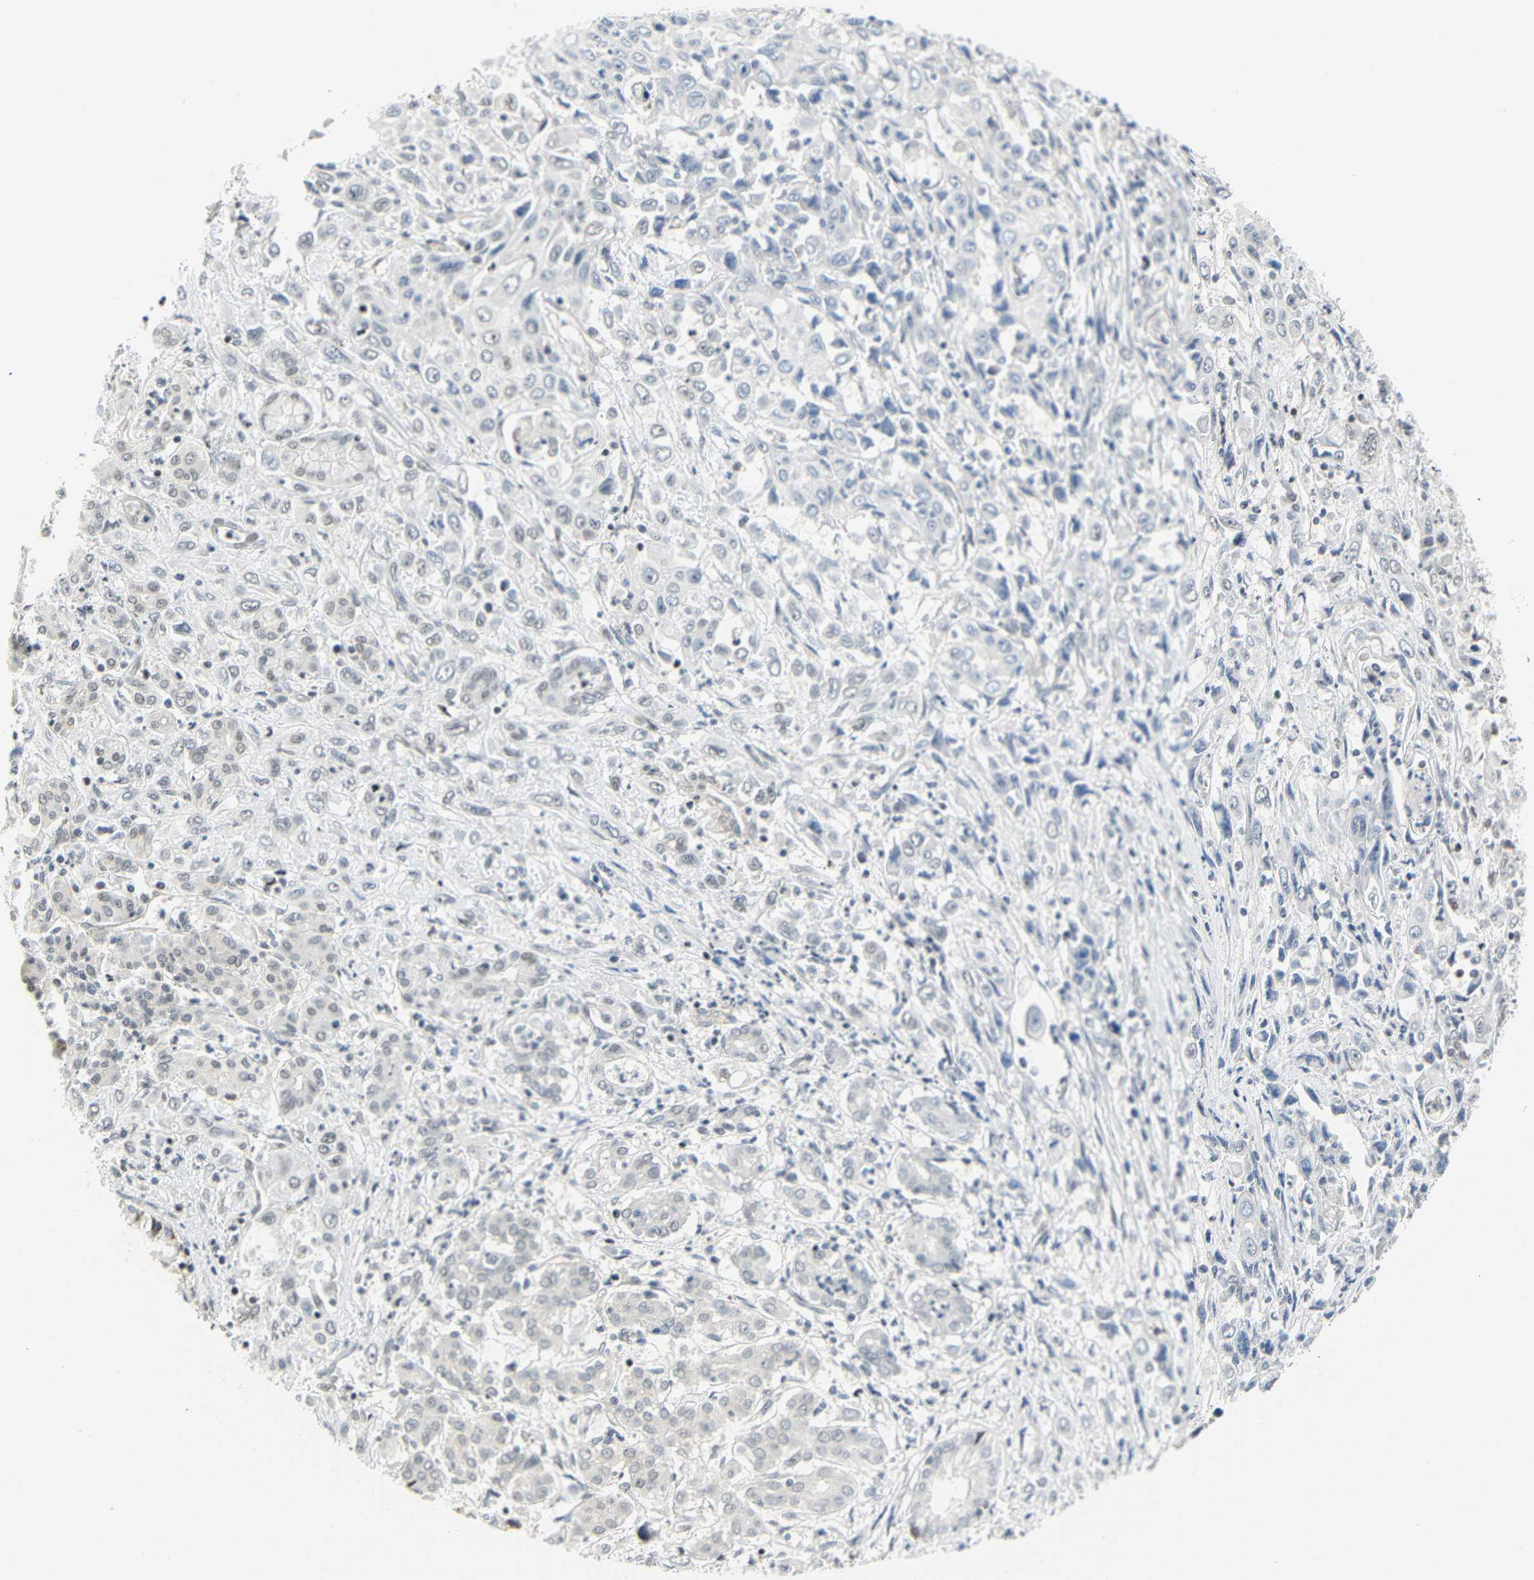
{"staining": {"intensity": "weak", "quantity": "<25%", "location": "nuclear"}, "tissue": "pancreatic cancer", "cell_type": "Tumor cells", "image_type": "cancer", "snomed": [{"axis": "morphology", "description": "Adenocarcinoma, NOS"}, {"axis": "topography", "description": "Pancreas"}], "caption": "Immunohistochemistry (IHC) photomicrograph of human pancreatic adenocarcinoma stained for a protein (brown), which shows no expression in tumor cells.", "gene": "IMPG2", "patient": {"sex": "male", "age": 70}}